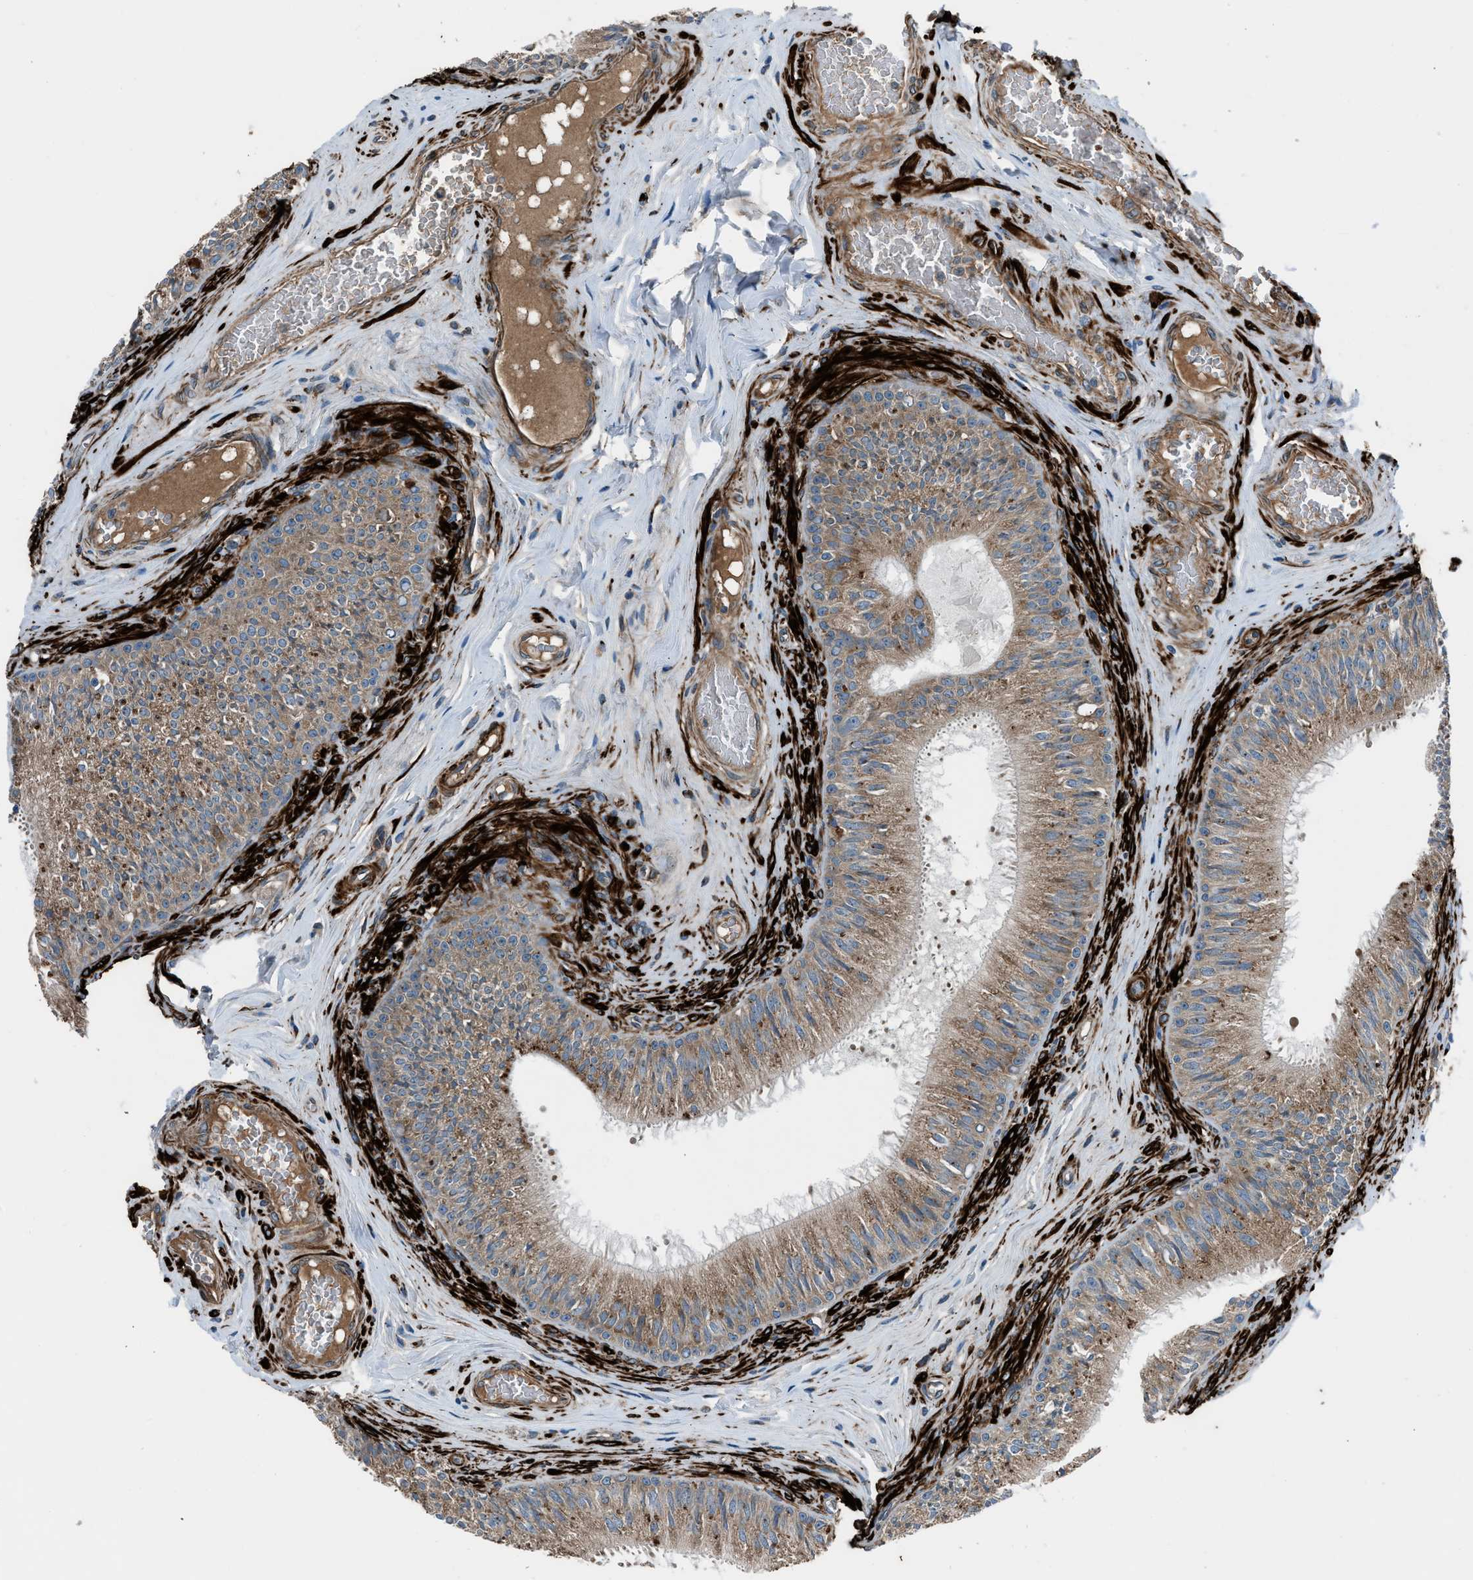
{"staining": {"intensity": "moderate", "quantity": ">75%", "location": "cytoplasmic/membranous"}, "tissue": "epididymis", "cell_type": "Glandular cells", "image_type": "normal", "snomed": [{"axis": "morphology", "description": "Normal tissue, NOS"}, {"axis": "topography", "description": "Testis"}, {"axis": "topography", "description": "Epididymis"}], "caption": "DAB immunohistochemical staining of normal epididymis shows moderate cytoplasmic/membranous protein expression in about >75% of glandular cells.", "gene": "LMBR1", "patient": {"sex": "male", "age": 36}}